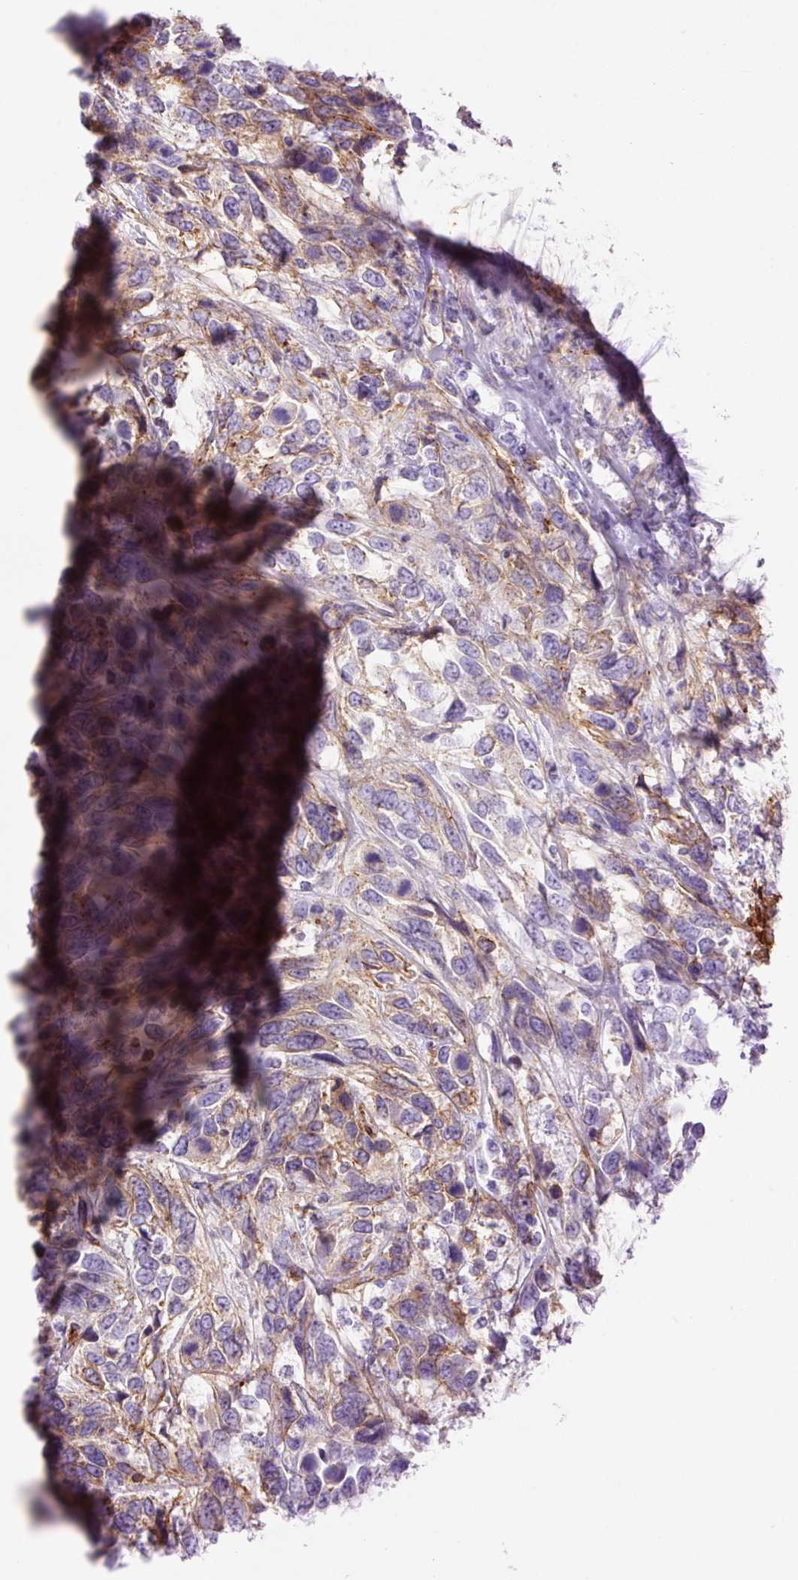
{"staining": {"intensity": "moderate", "quantity": "25%-75%", "location": "cytoplasmic/membranous"}, "tissue": "urothelial cancer", "cell_type": "Tumor cells", "image_type": "cancer", "snomed": [{"axis": "morphology", "description": "Urothelial carcinoma, High grade"}, {"axis": "topography", "description": "Urinary bladder"}], "caption": "Immunohistochemical staining of urothelial carcinoma (high-grade) displays moderate cytoplasmic/membranous protein staining in approximately 25%-75% of tumor cells.", "gene": "CAV1", "patient": {"sex": "female", "age": 70}}